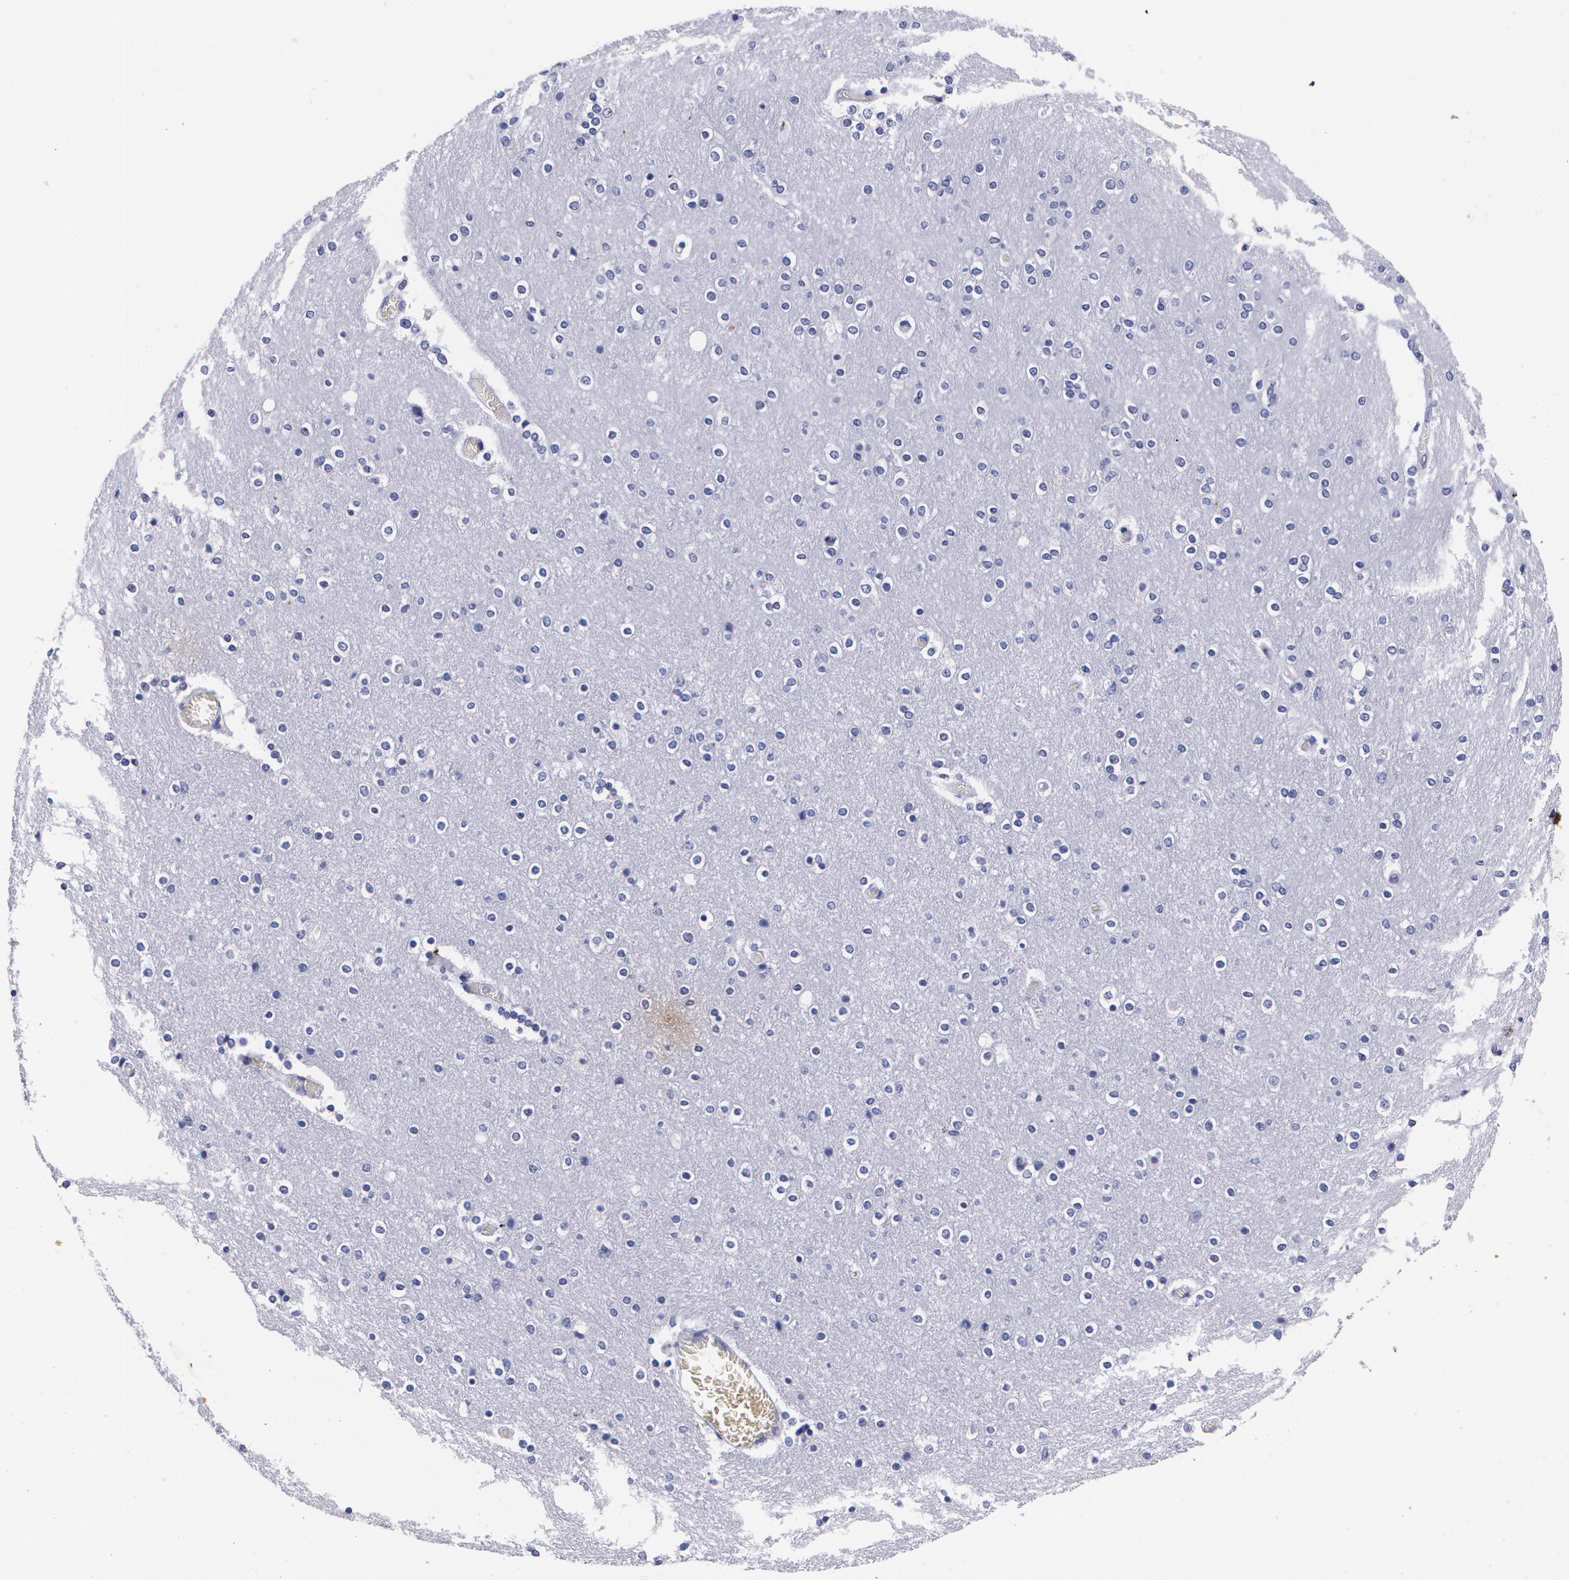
{"staining": {"intensity": "negative", "quantity": "none", "location": "none"}, "tissue": "cerebral cortex", "cell_type": "Endothelial cells", "image_type": "normal", "snomed": [{"axis": "morphology", "description": "Normal tissue, NOS"}, {"axis": "topography", "description": "Cerebral cortex"}], "caption": "An image of human cerebral cortex is negative for staining in endothelial cells. (DAB immunohistochemistry (IHC) with hematoxylin counter stain).", "gene": "S100A8", "patient": {"sex": "female", "age": 54}}